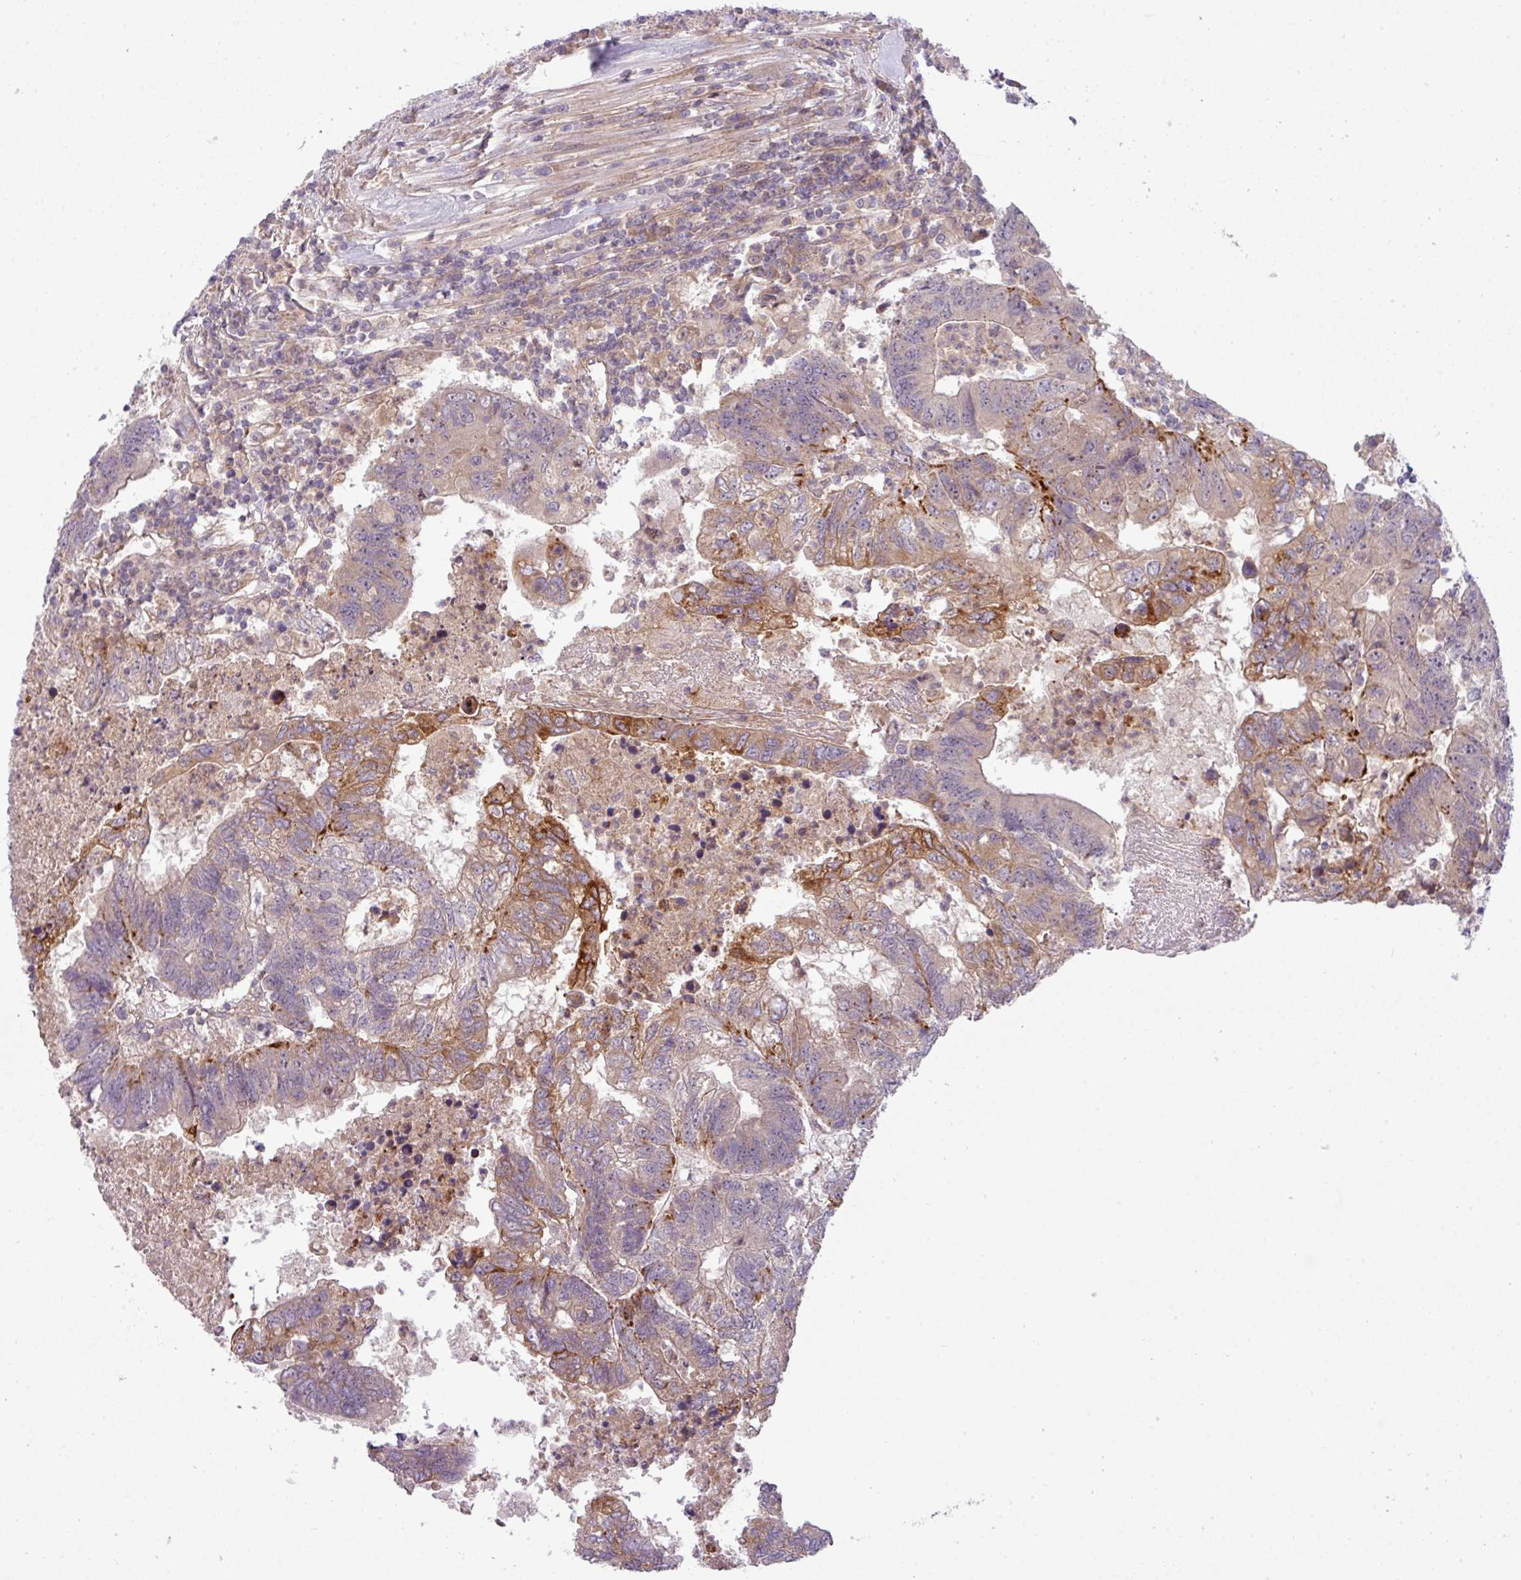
{"staining": {"intensity": "moderate", "quantity": "<25%", "location": "cytoplasmic/membranous"}, "tissue": "colorectal cancer", "cell_type": "Tumor cells", "image_type": "cancer", "snomed": [{"axis": "morphology", "description": "Adenocarcinoma, NOS"}, {"axis": "topography", "description": "Colon"}], "caption": "Human colorectal cancer (adenocarcinoma) stained with a brown dye reveals moderate cytoplasmic/membranous positive expression in about <25% of tumor cells.", "gene": "ZNF35", "patient": {"sex": "female", "age": 48}}